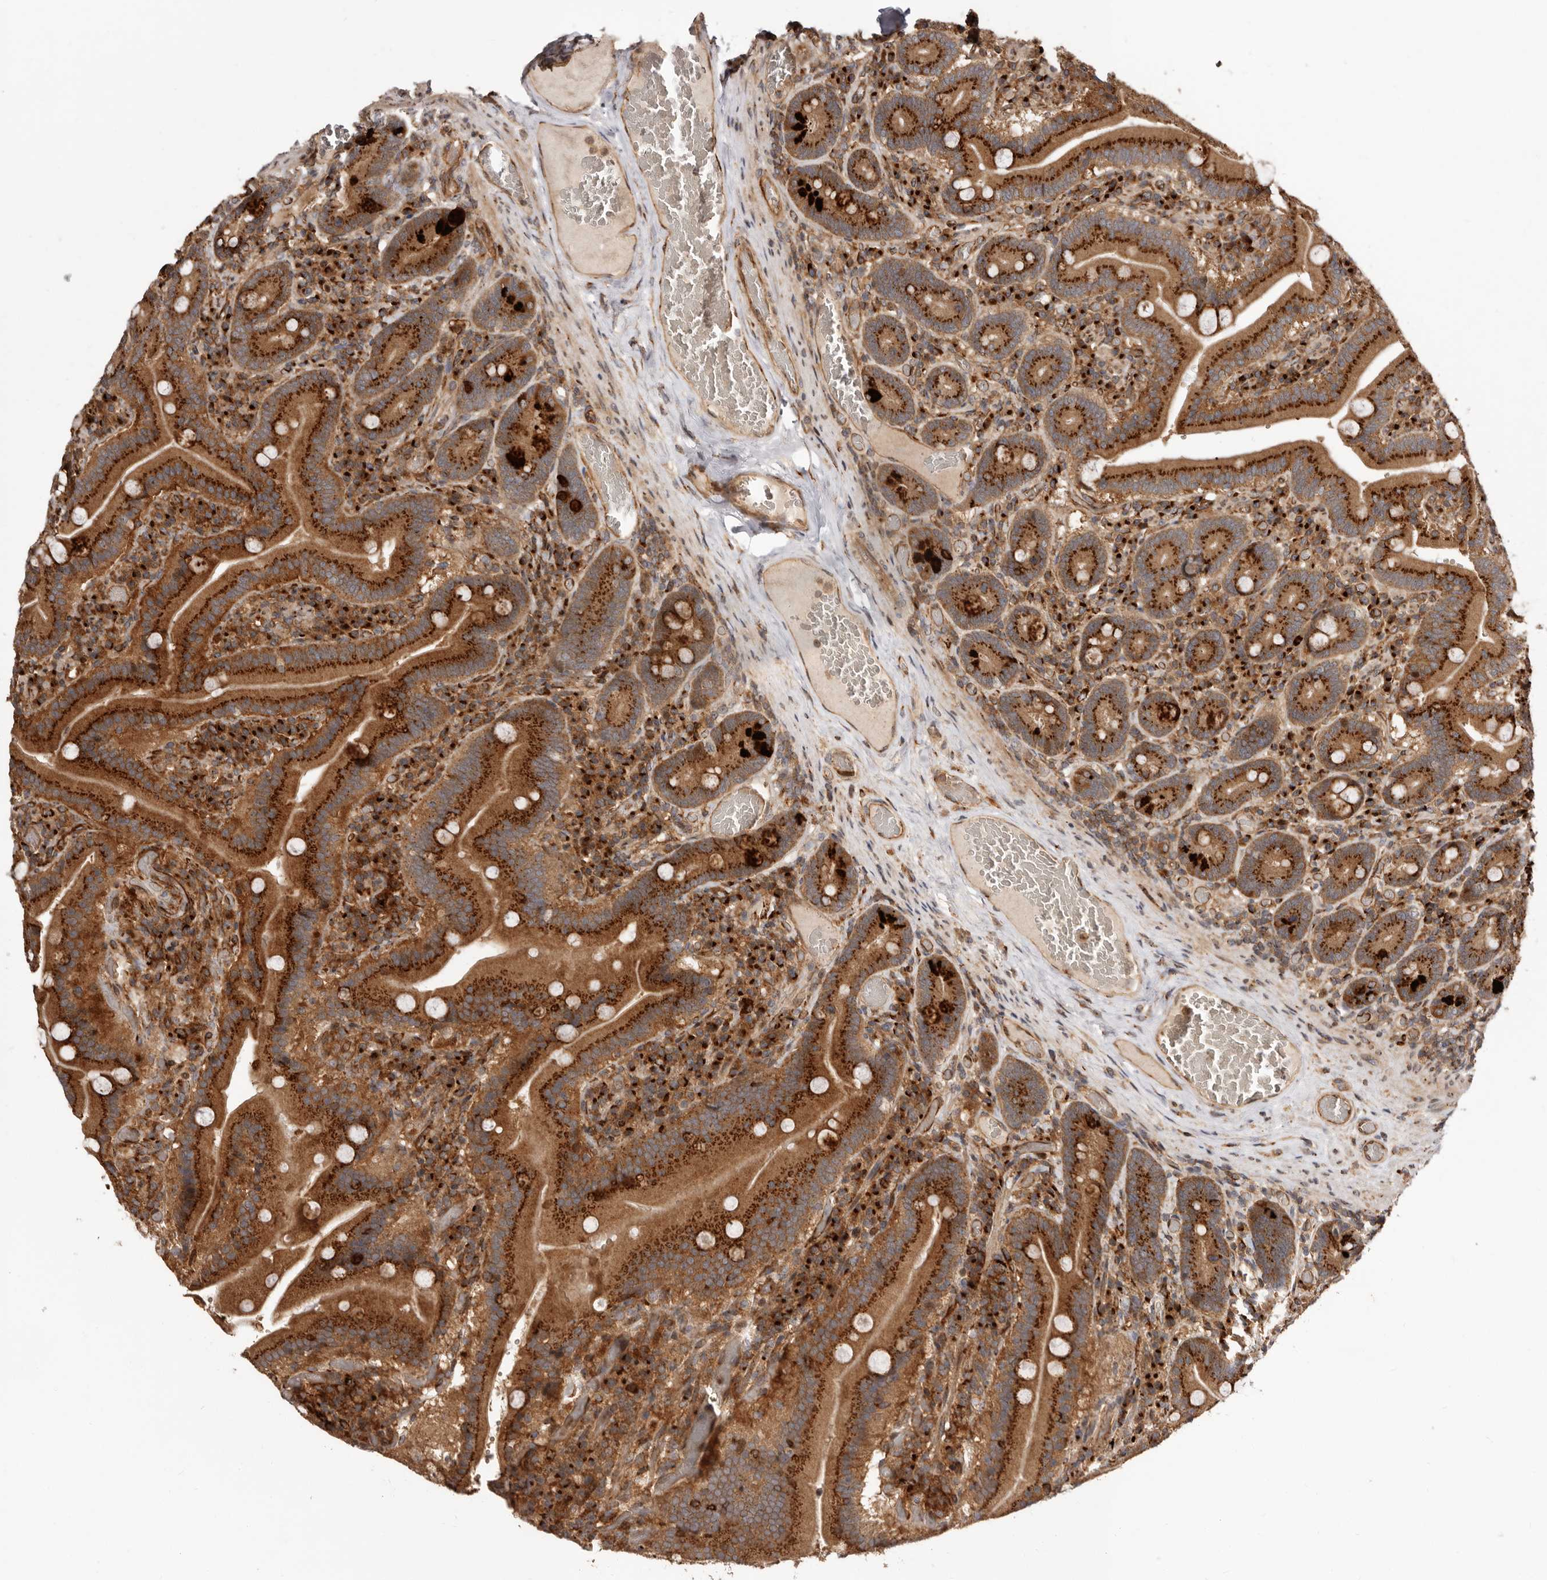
{"staining": {"intensity": "strong", "quantity": "25%-75%", "location": "cytoplasmic/membranous"}, "tissue": "duodenum", "cell_type": "Glandular cells", "image_type": "normal", "snomed": [{"axis": "morphology", "description": "Normal tissue, NOS"}, {"axis": "topography", "description": "Duodenum"}], "caption": "Human duodenum stained with a brown dye exhibits strong cytoplasmic/membranous positive staining in about 25%-75% of glandular cells.", "gene": "GPR27", "patient": {"sex": "female", "age": 62}}